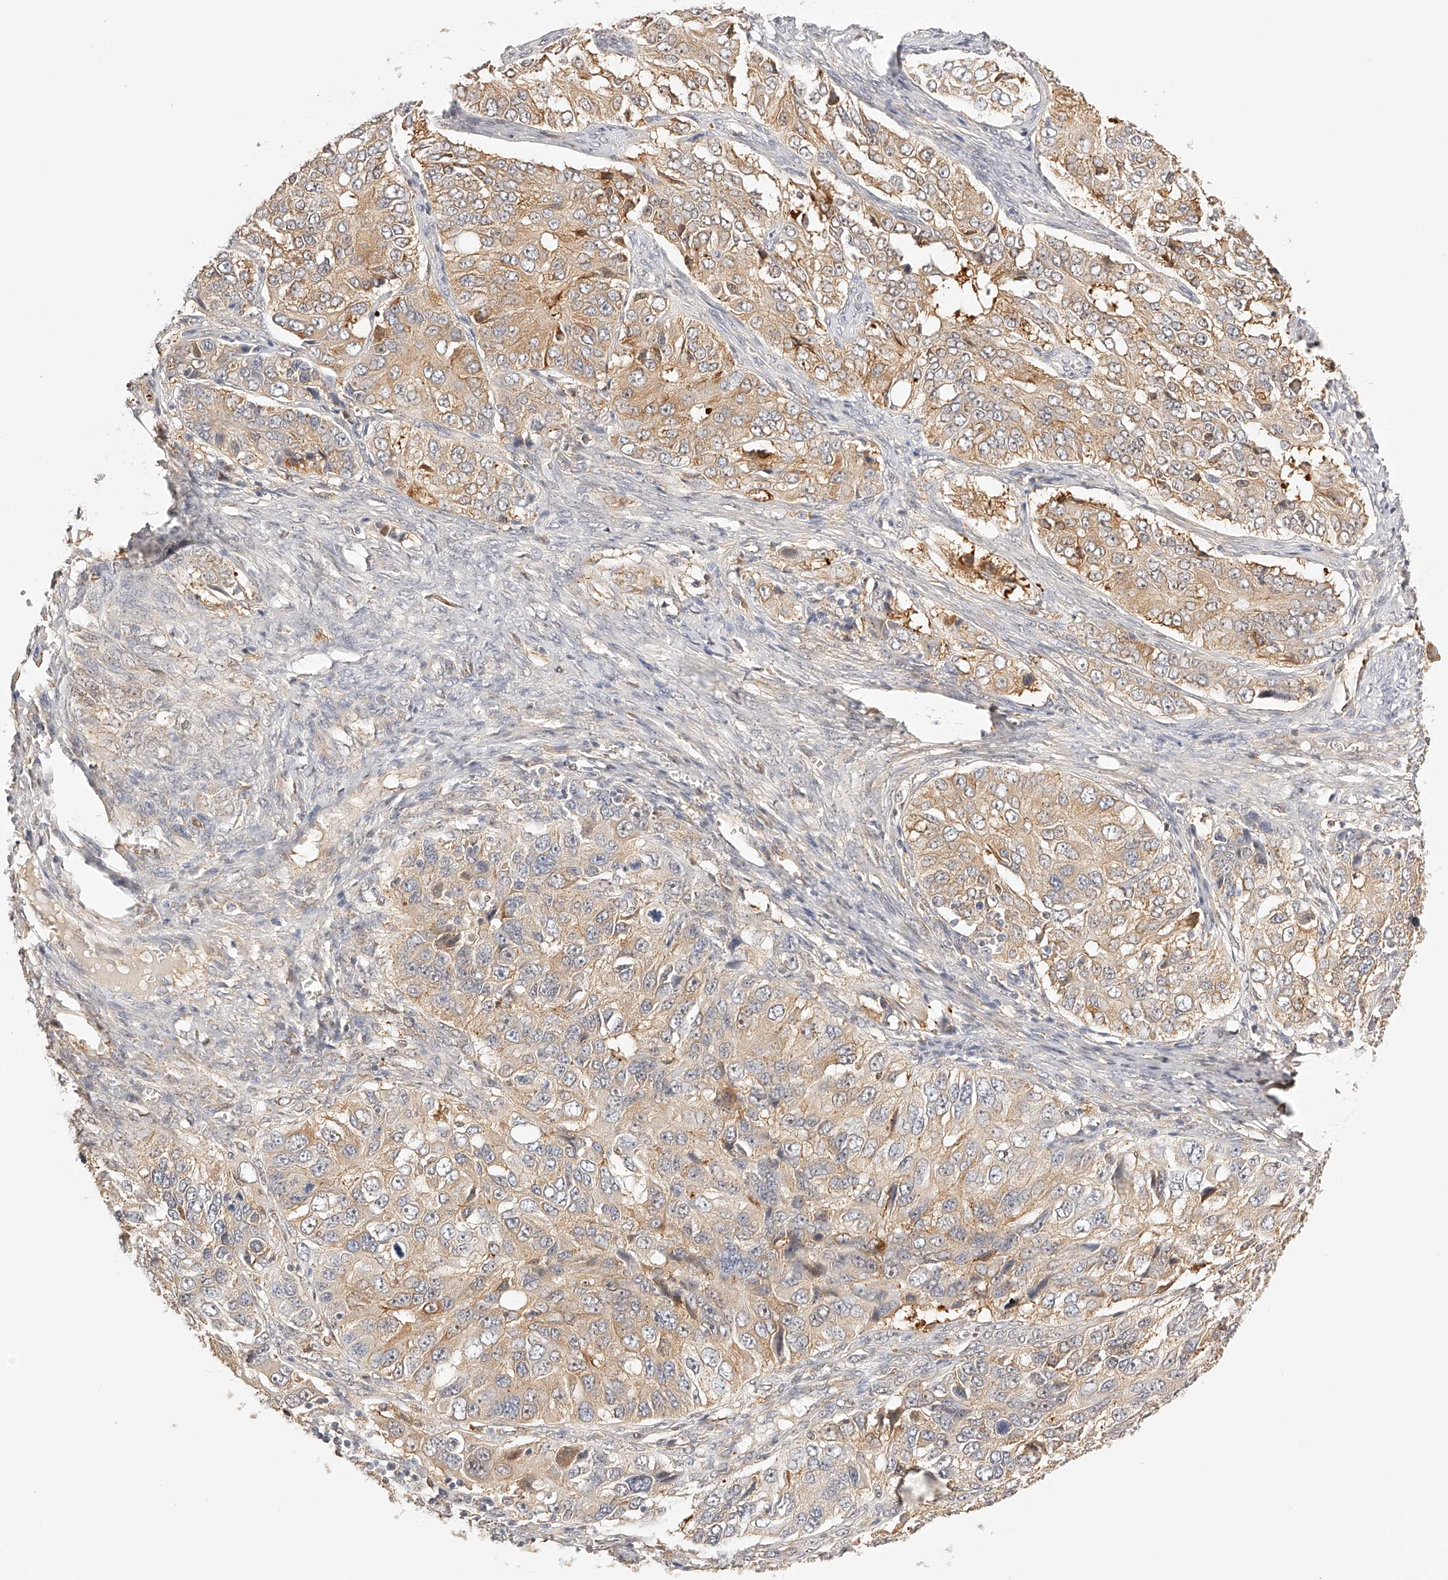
{"staining": {"intensity": "moderate", "quantity": ">75%", "location": "cytoplasmic/membranous"}, "tissue": "ovarian cancer", "cell_type": "Tumor cells", "image_type": "cancer", "snomed": [{"axis": "morphology", "description": "Carcinoma, endometroid"}, {"axis": "topography", "description": "Ovary"}], "caption": "A brown stain shows moderate cytoplasmic/membranous expression of a protein in ovarian endometroid carcinoma tumor cells. The staining was performed using DAB (3,3'-diaminobenzidine), with brown indicating positive protein expression. Nuclei are stained blue with hematoxylin.", "gene": "SYNC", "patient": {"sex": "female", "age": 51}}